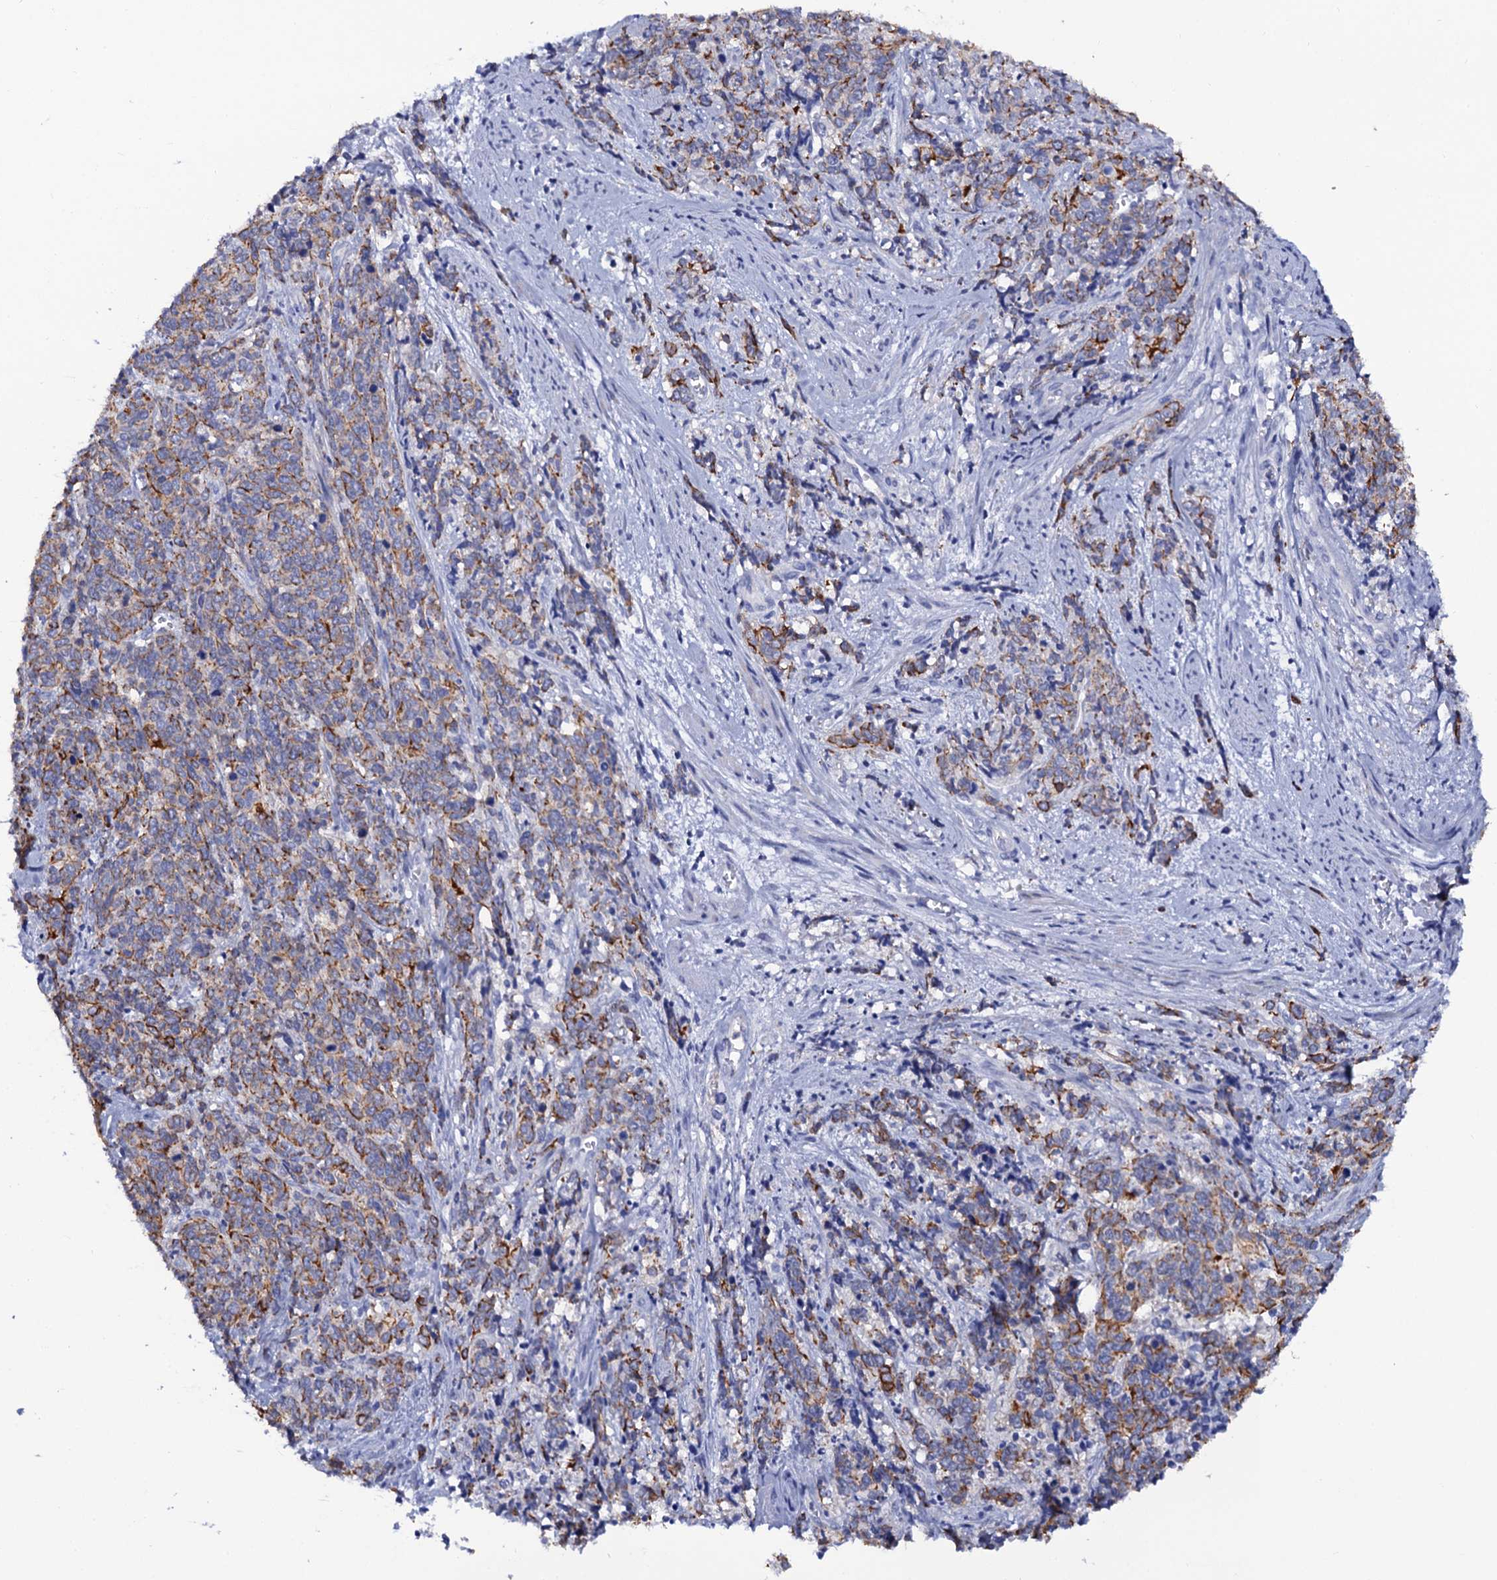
{"staining": {"intensity": "moderate", "quantity": ">75%", "location": "cytoplasmic/membranous"}, "tissue": "cervical cancer", "cell_type": "Tumor cells", "image_type": "cancer", "snomed": [{"axis": "morphology", "description": "Squamous cell carcinoma, NOS"}, {"axis": "topography", "description": "Cervix"}], "caption": "Tumor cells reveal medium levels of moderate cytoplasmic/membranous expression in about >75% of cells in squamous cell carcinoma (cervical).", "gene": "RAB3IP", "patient": {"sex": "female", "age": 60}}